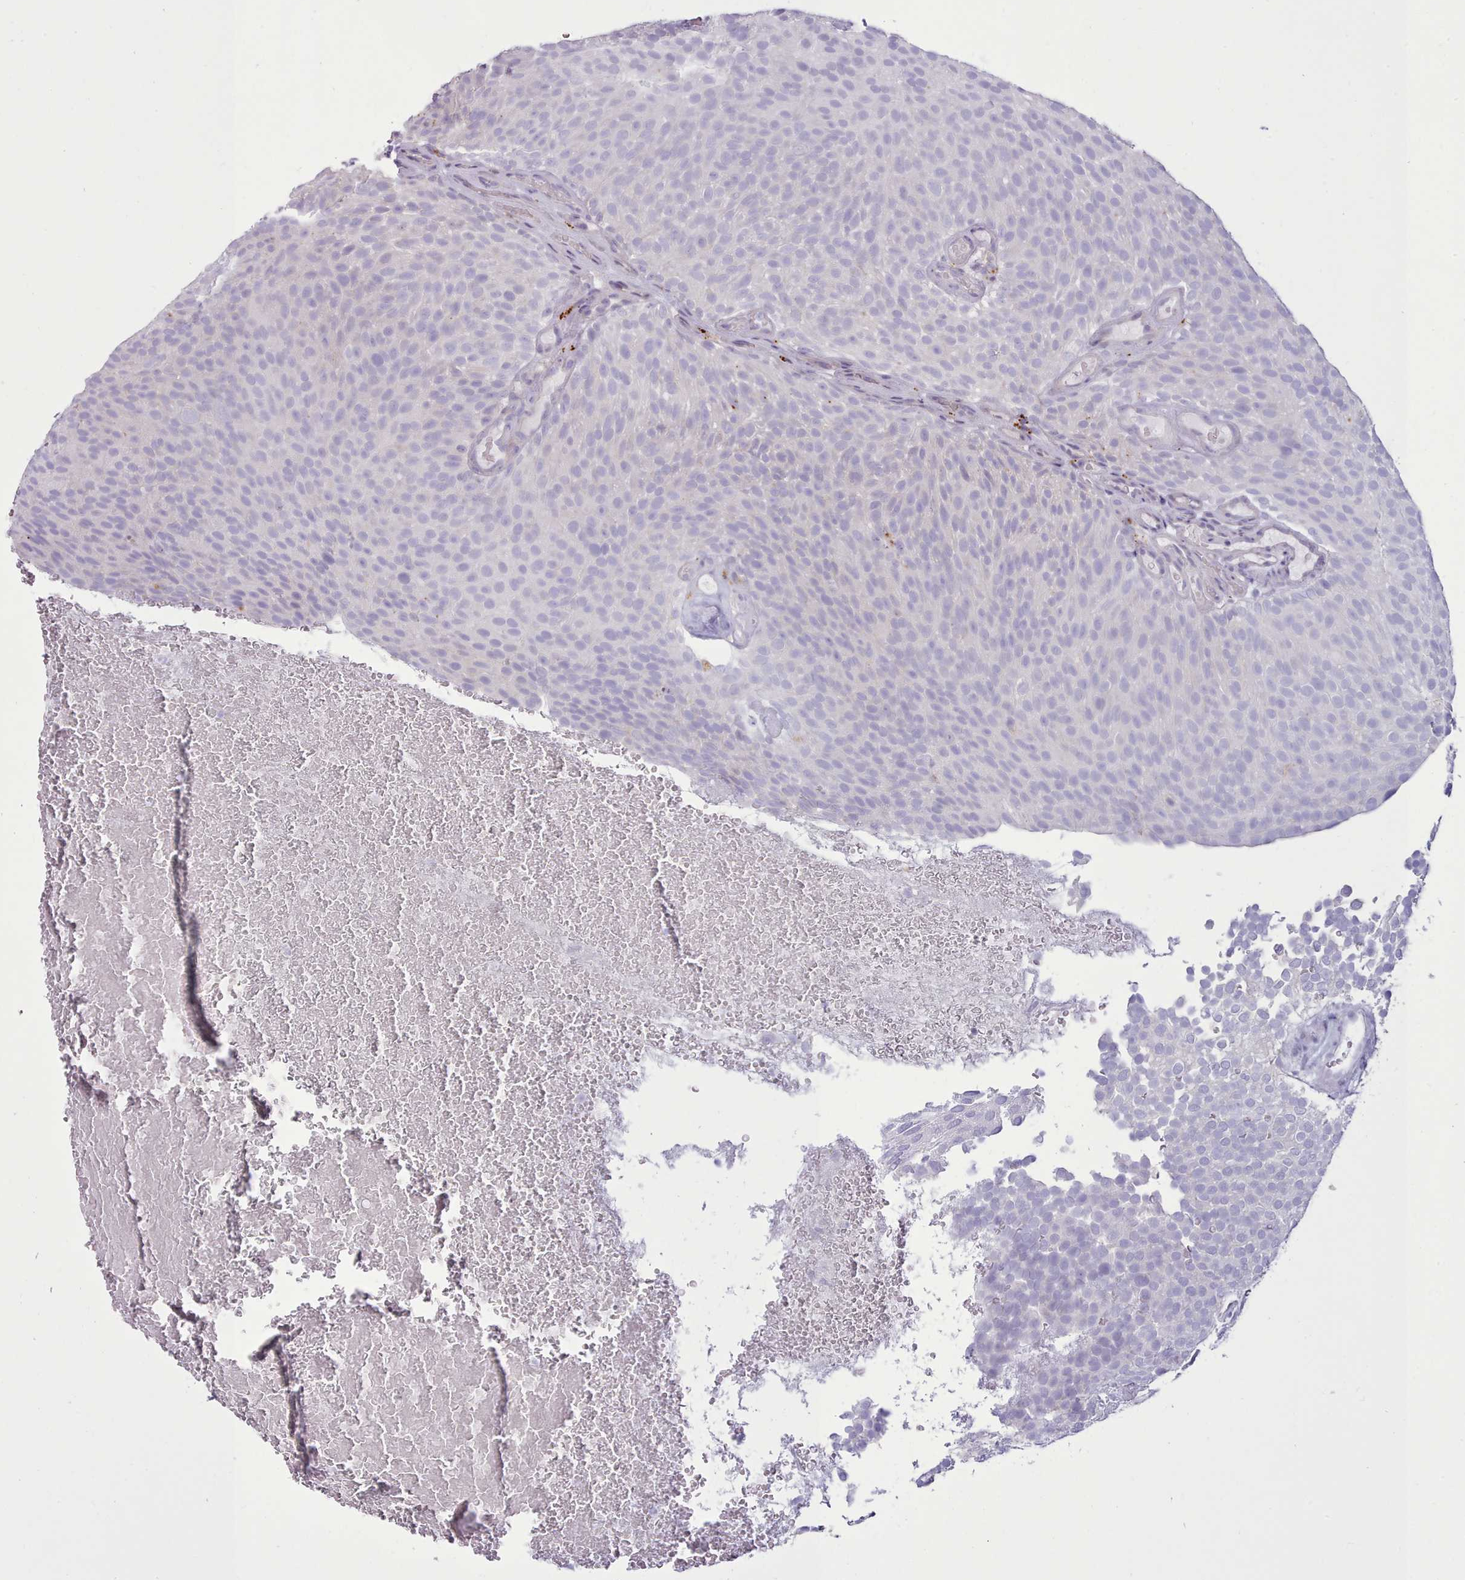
{"staining": {"intensity": "negative", "quantity": "none", "location": "none"}, "tissue": "urothelial cancer", "cell_type": "Tumor cells", "image_type": "cancer", "snomed": [{"axis": "morphology", "description": "Urothelial carcinoma, Low grade"}, {"axis": "topography", "description": "Urinary bladder"}], "caption": "Protein analysis of urothelial carcinoma (low-grade) displays no significant positivity in tumor cells. Nuclei are stained in blue.", "gene": "SRD5A1", "patient": {"sex": "male", "age": 78}}